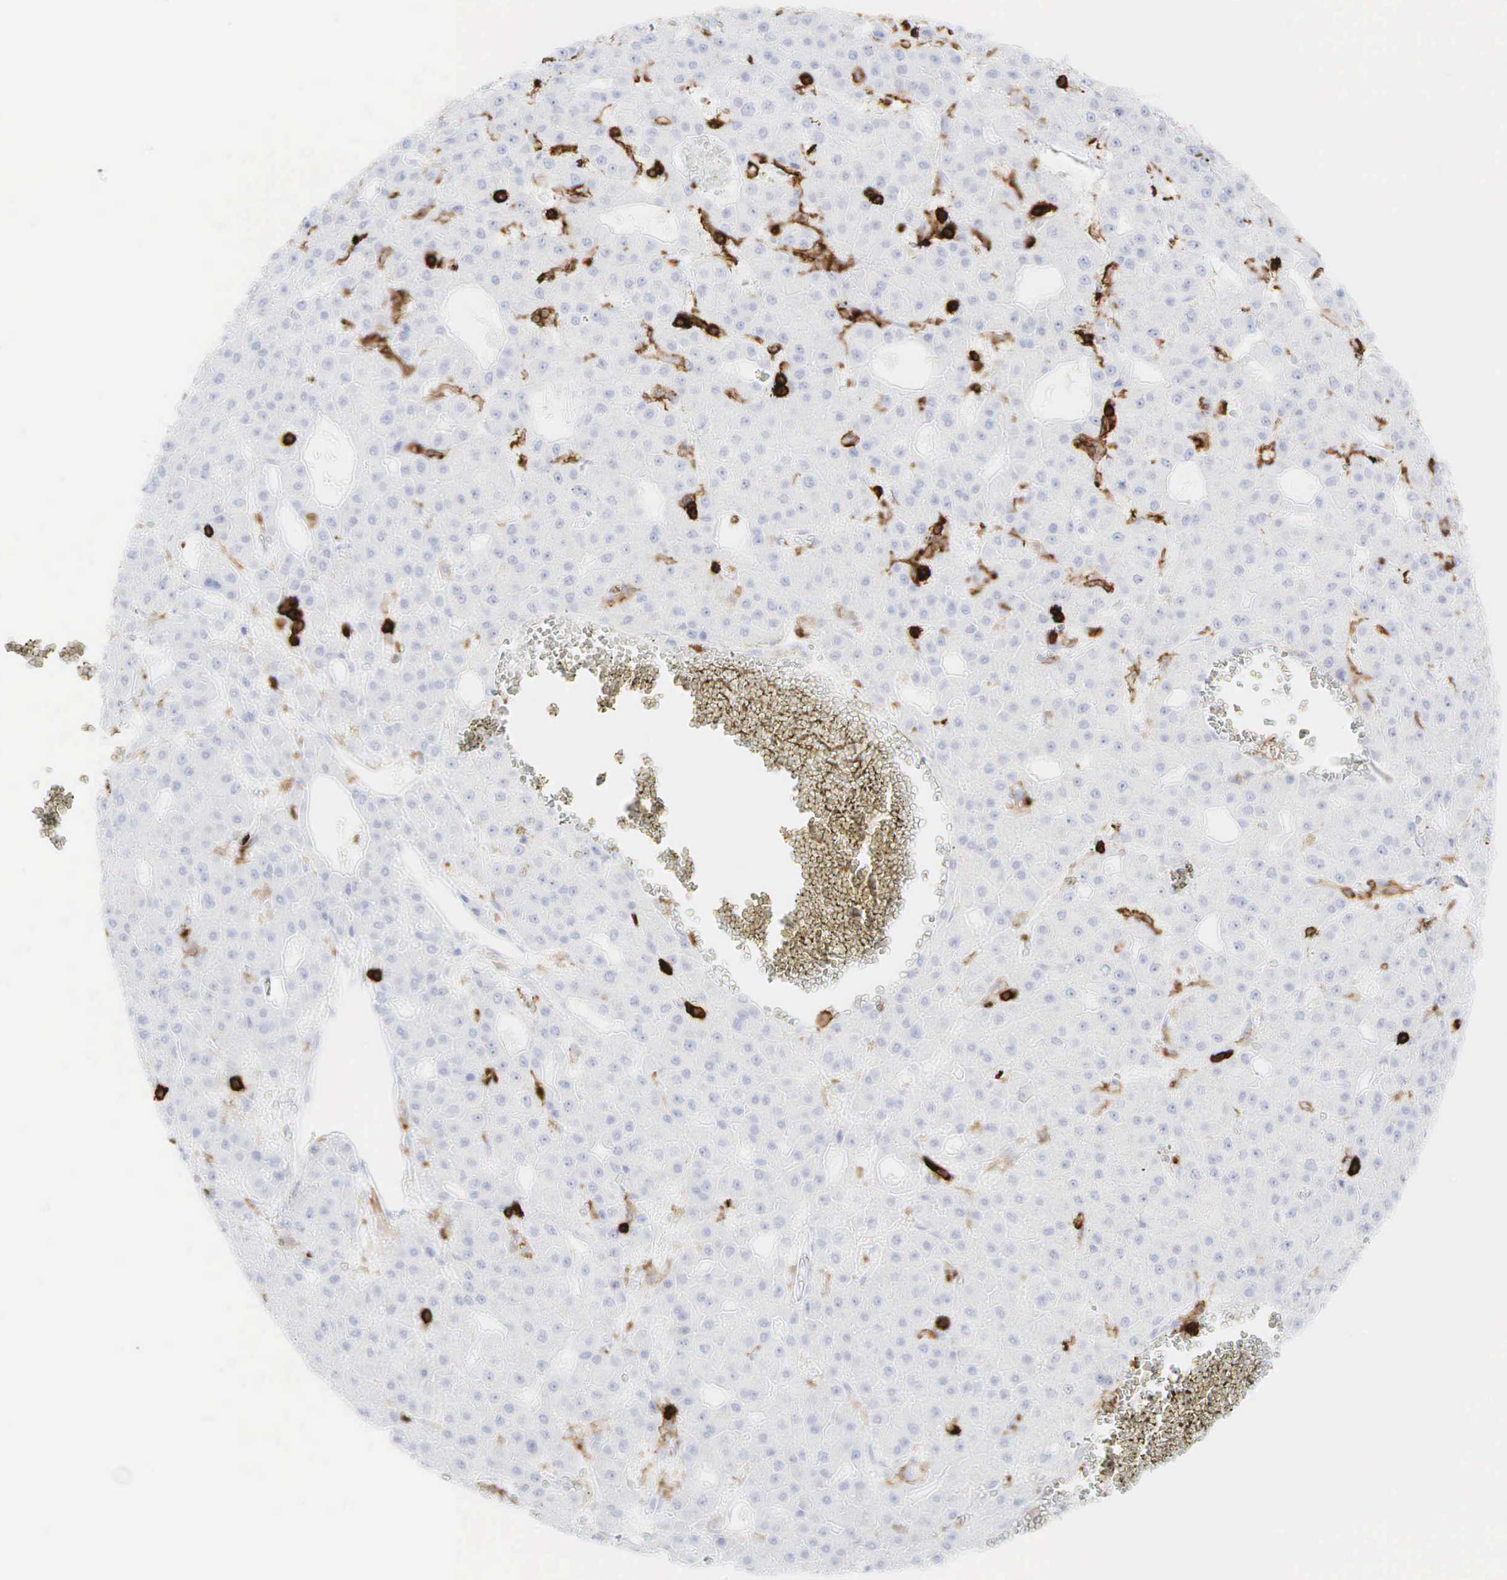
{"staining": {"intensity": "negative", "quantity": "none", "location": "none"}, "tissue": "liver cancer", "cell_type": "Tumor cells", "image_type": "cancer", "snomed": [{"axis": "morphology", "description": "Carcinoma, Hepatocellular, NOS"}, {"axis": "topography", "description": "Liver"}], "caption": "Tumor cells show no significant protein positivity in hepatocellular carcinoma (liver).", "gene": "PTPRC", "patient": {"sex": "male", "age": 47}}